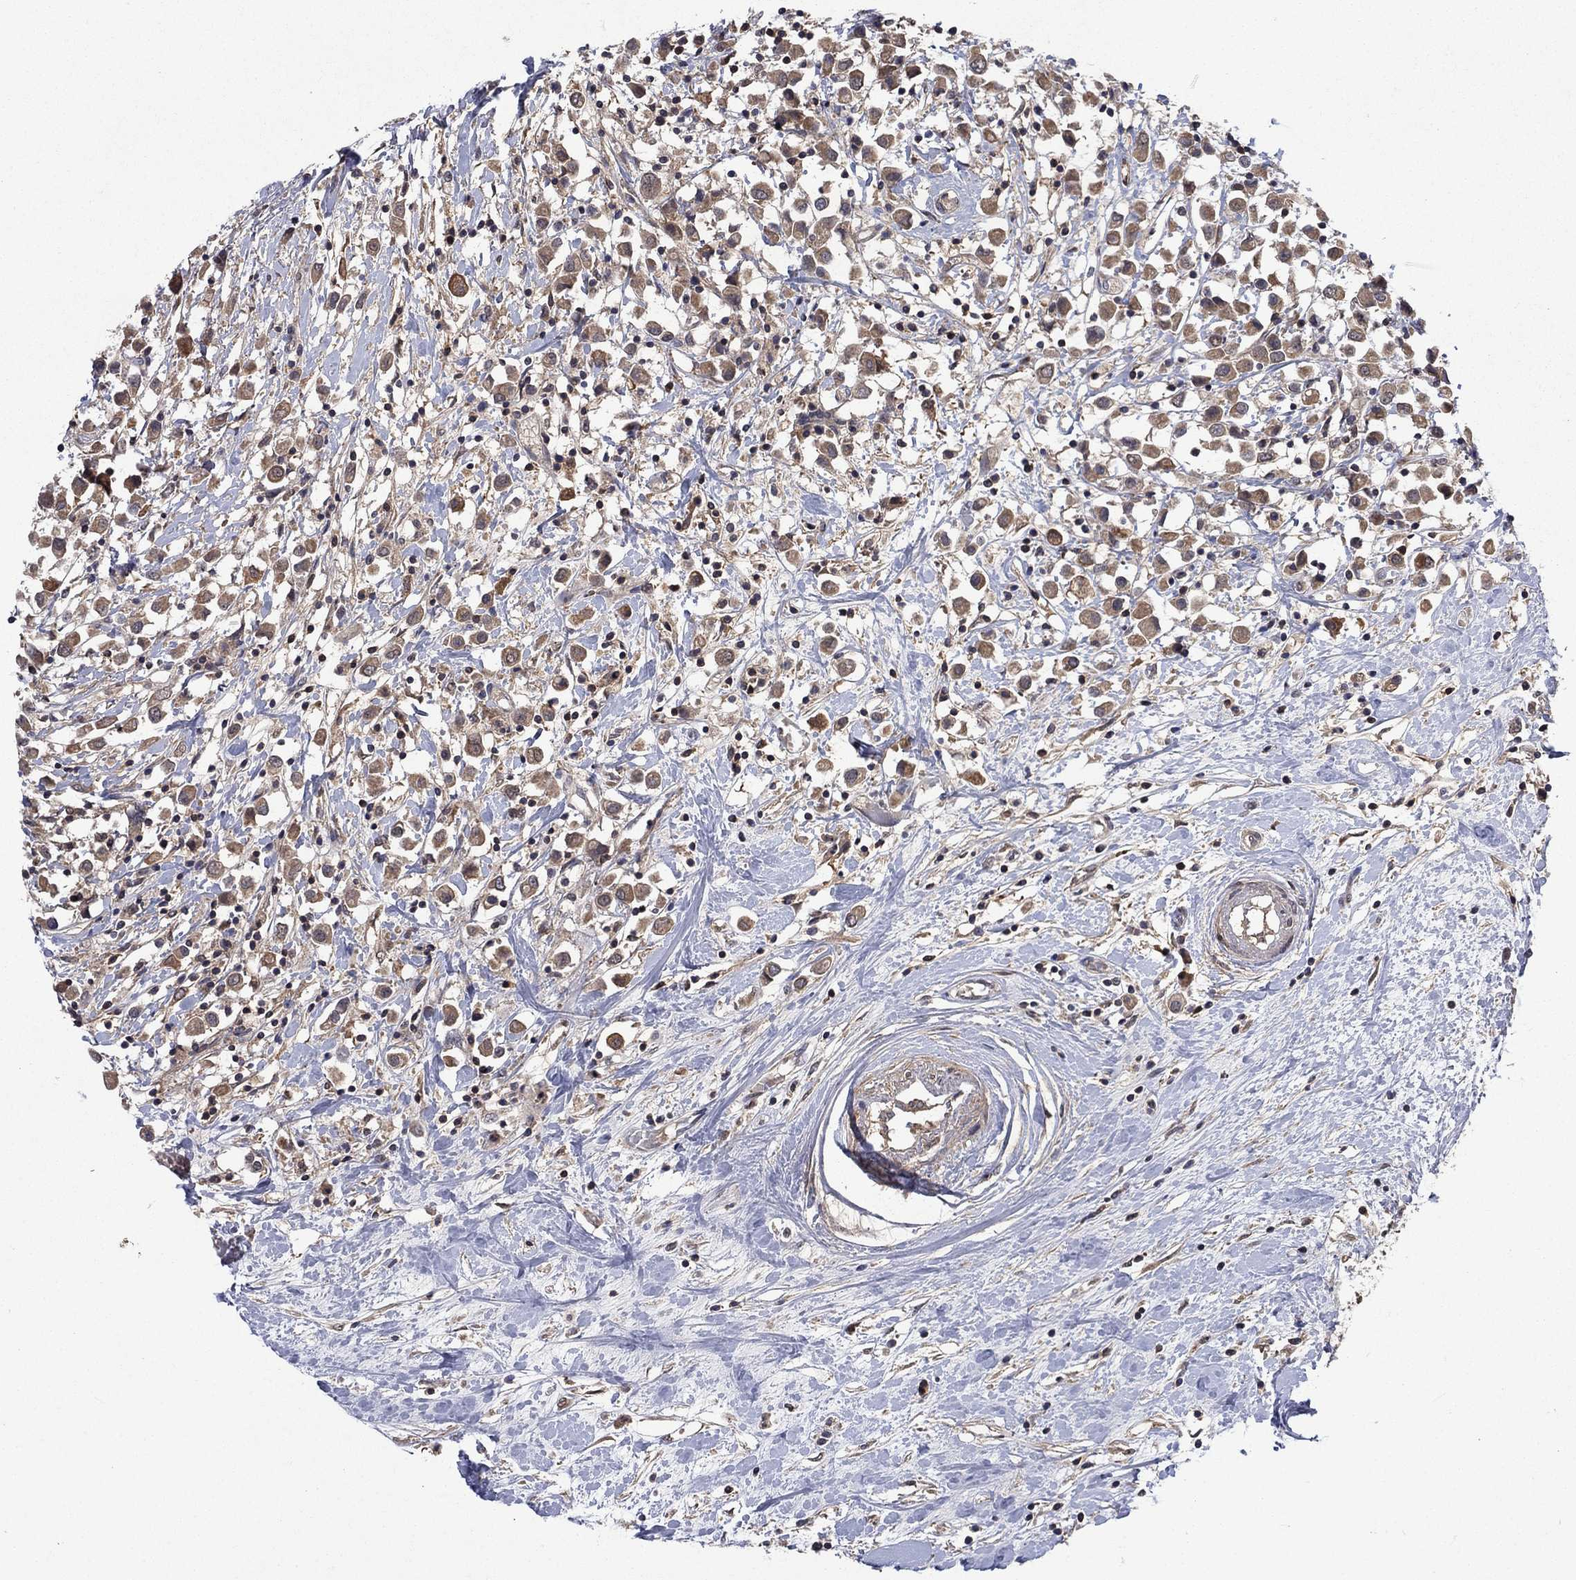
{"staining": {"intensity": "moderate", "quantity": ">75%", "location": "cytoplasmic/membranous"}, "tissue": "breast cancer", "cell_type": "Tumor cells", "image_type": "cancer", "snomed": [{"axis": "morphology", "description": "Duct carcinoma"}, {"axis": "topography", "description": "Breast"}], "caption": "Immunohistochemical staining of breast invasive ductal carcinoma demonstrates medium levels of moderate cytoplasmic/membranous protein expression in about >75% of tumor cells.", "gene": "IAH1", "patient": {"sex": "female", "age": 61}}